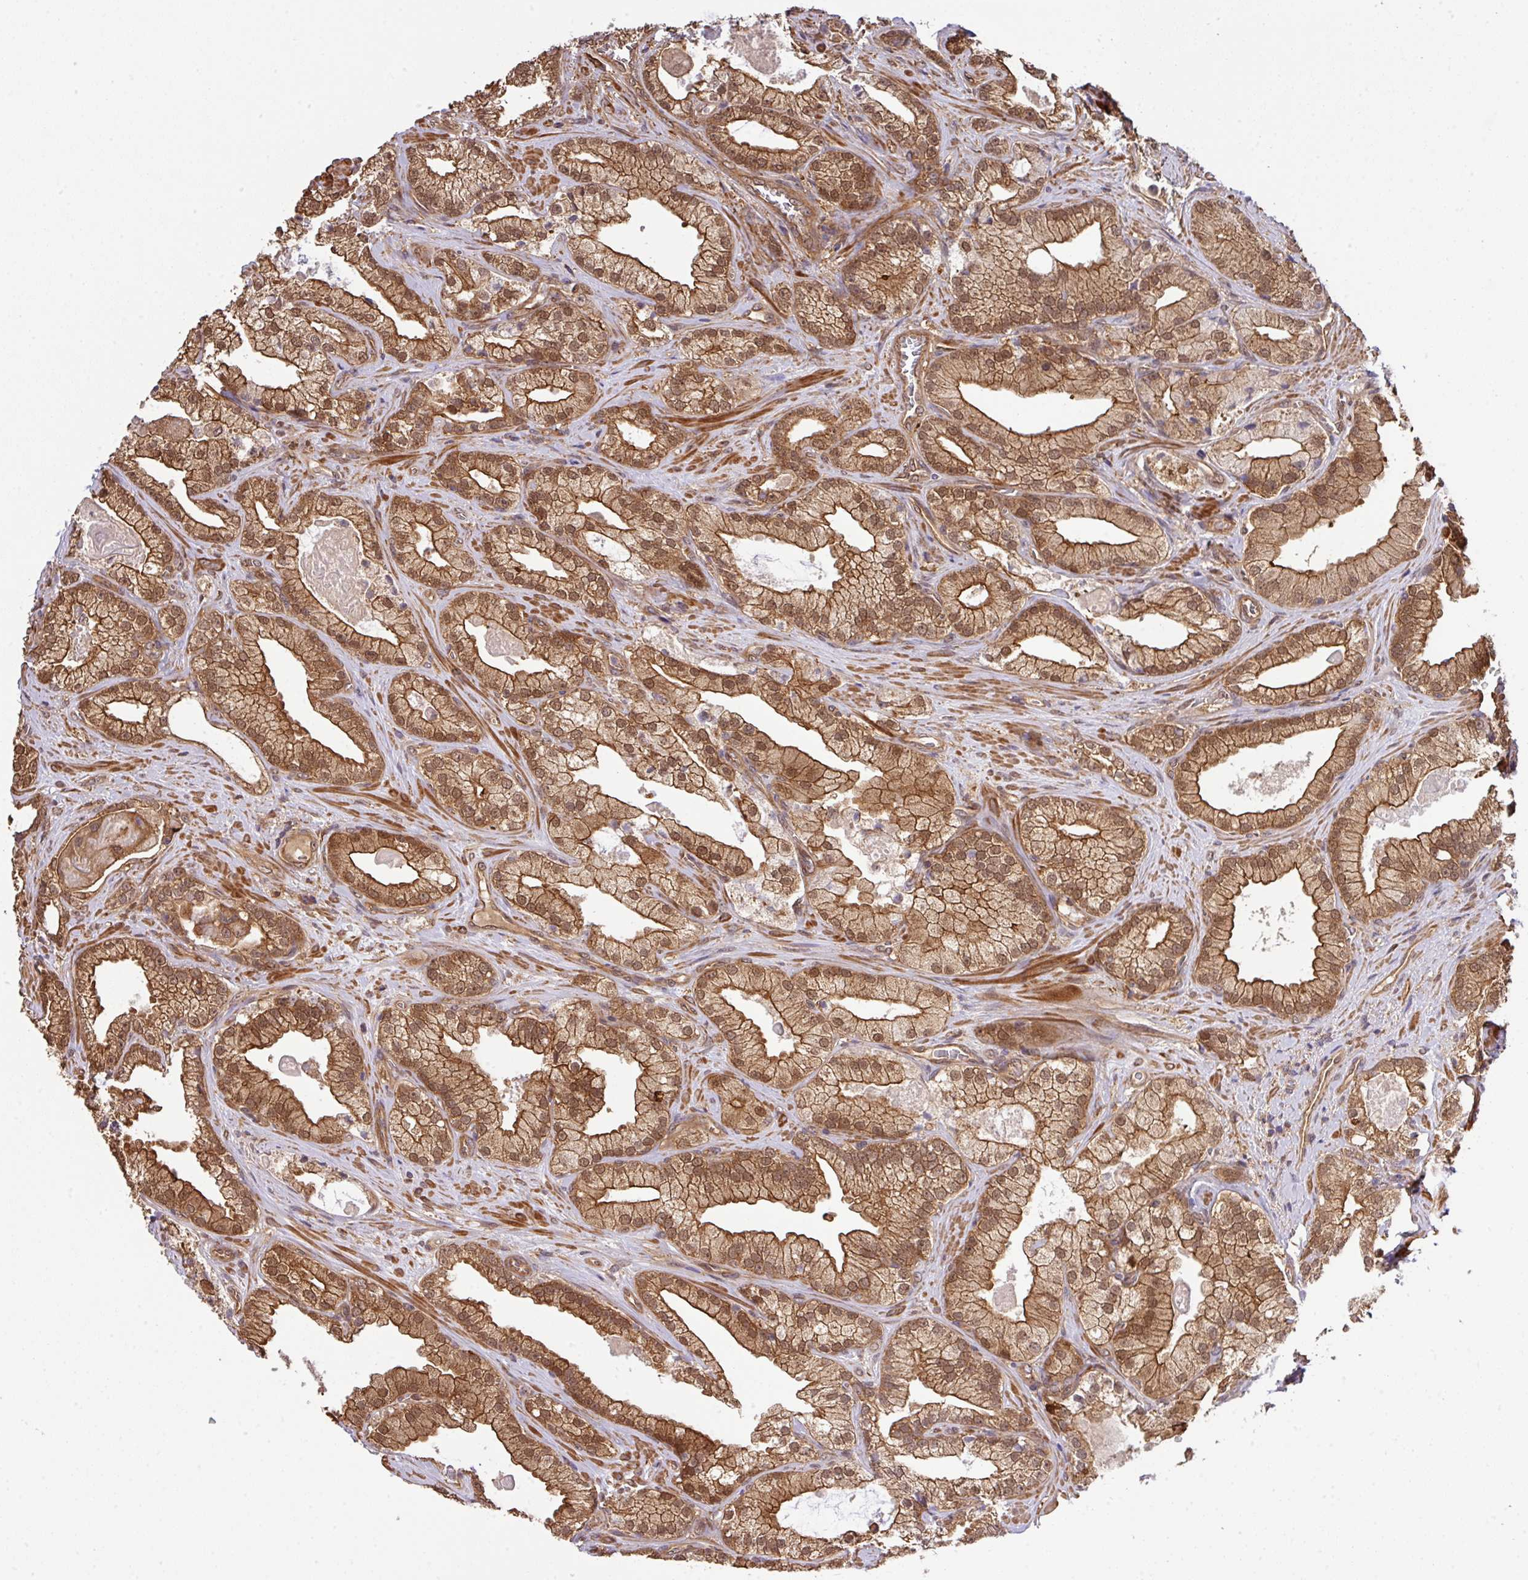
{"staining": {"intensity": "strong", "quantity": ">75%", "location": "cytoplasmic/membranous,nuclear"}, "tissue": "prostate cancer", "cell_type": "Tumor cells", "image_type": "cancer", "snomed": [{"axis": "morphology", "description": "Adenocarcinoma, High grade"}, {"axis": "topography", "description": "Prostate"}], "caption": "Protein expression analysis of prostate cancer displays strong cytoplasmic/membranous and nuclear expression in approximately >75% of tumor cells. The staining was performed using DAB to visualize the protein expression in brown, while the nuclei were stained in blue with hematoxylin (Magnification: 20x).", "gene": "ARPIN", "patient": {"sex": "male", "age": 68}}